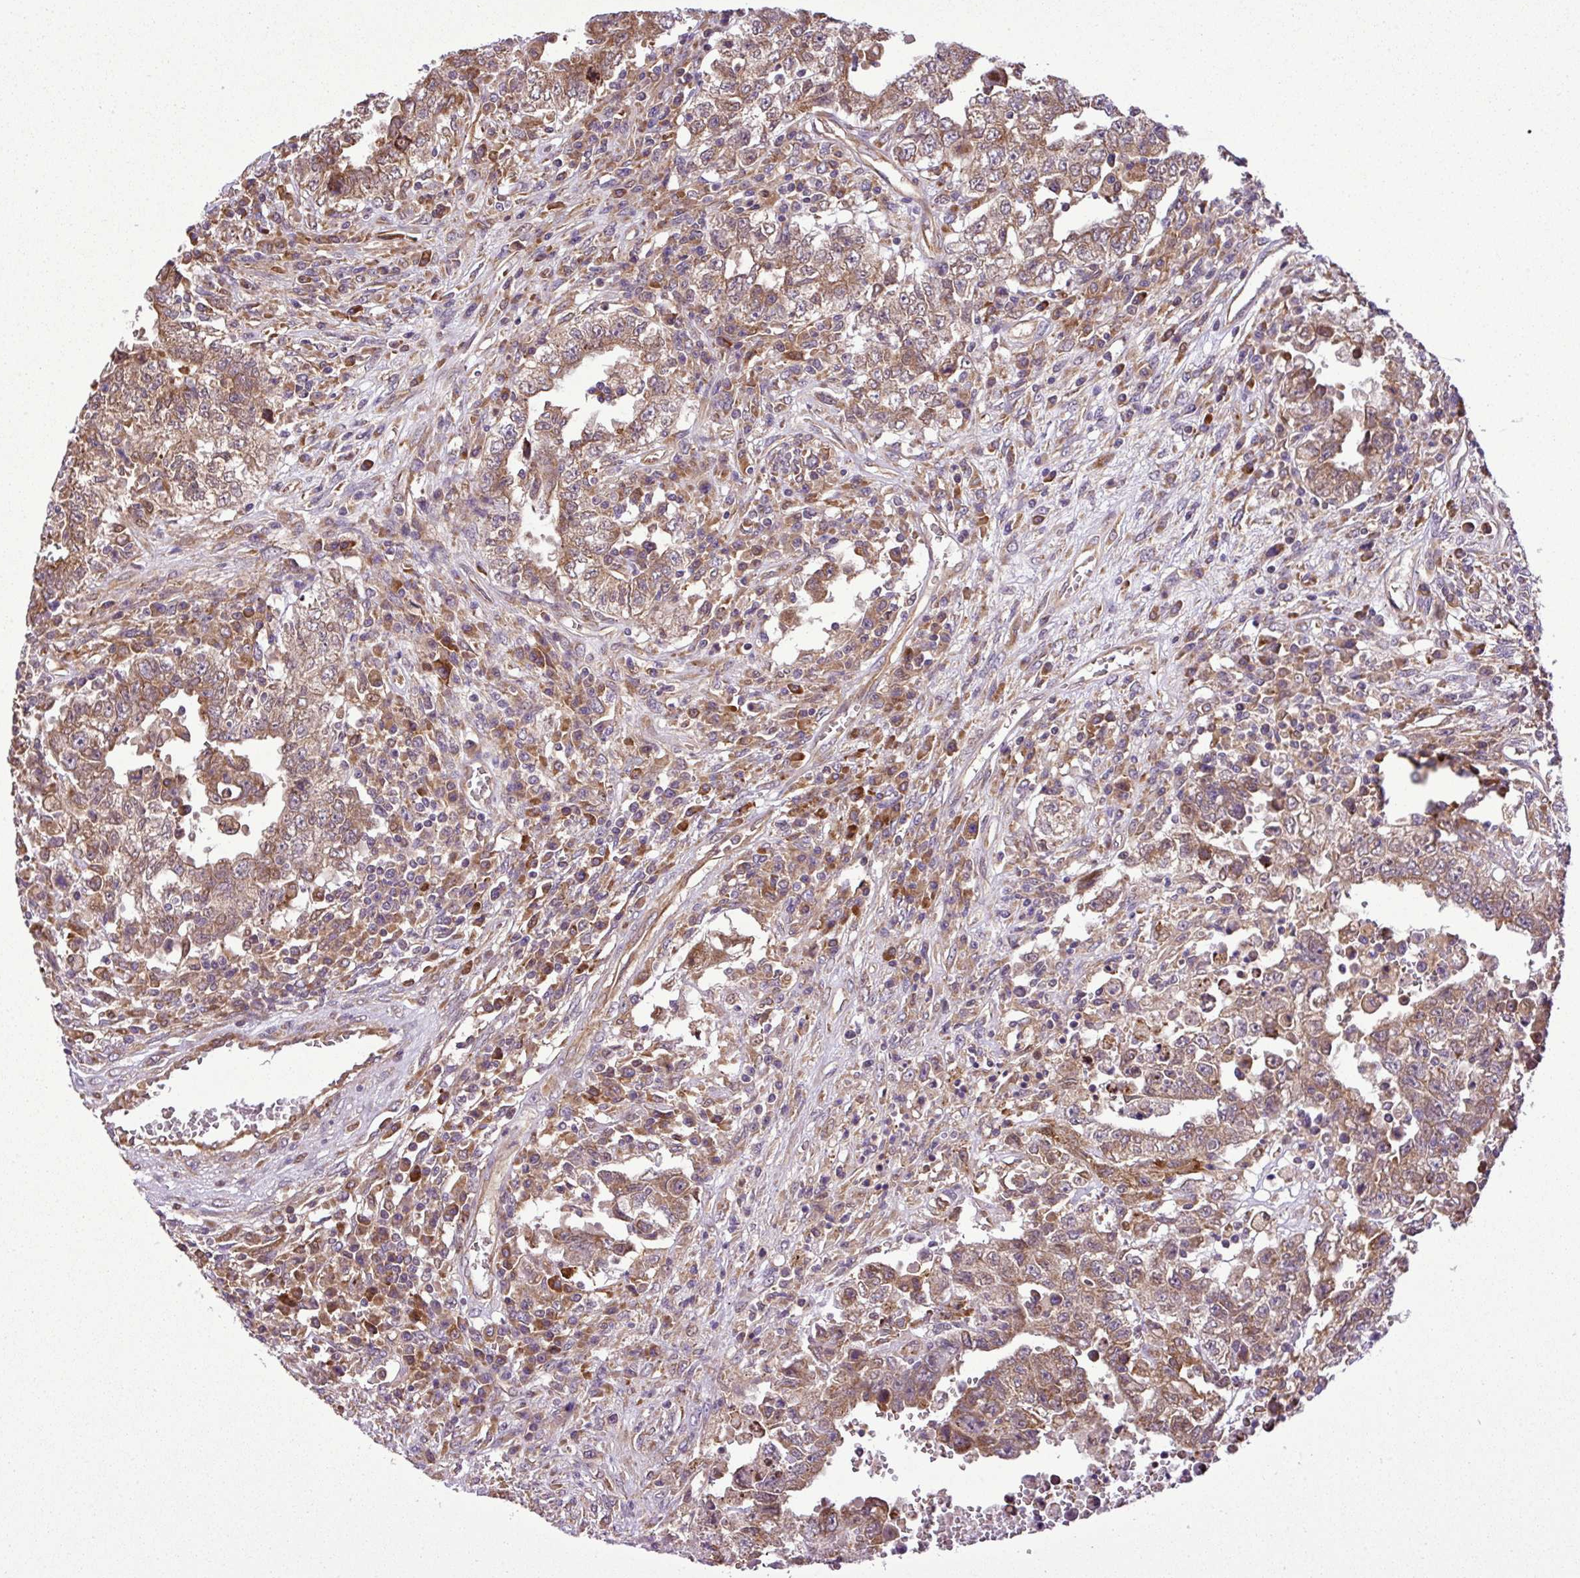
{"staining": {"intensity": "moderate", "quantity": ">75%", "location": "cytoplasmic/membranous"}, "tissue": "testis cancer", "cell_type": "Tumor cells", "image_type": "cancer", "snomed": [{"axis": "morphology", "description": "Carcinoma, Embryonal, NOS"}, {"axis": "topography", "description": "Testis"}], "caption": "Immunohistochemistry (IHC) staining of testis cancer, which exhibits medium levels of moderate cytoplasmic/membranous expression in about >75% of tumor cells indicating moderate cytoplasmic/membranous protein expression. The staining was performed using DAB (3,3'-diaminobenzidine) (brown) for protein detection and nuclei were counterstained in hematoxylin (blue).", "gene": "DLGAP4", "patient": {"sex": "male", "age": 26}}